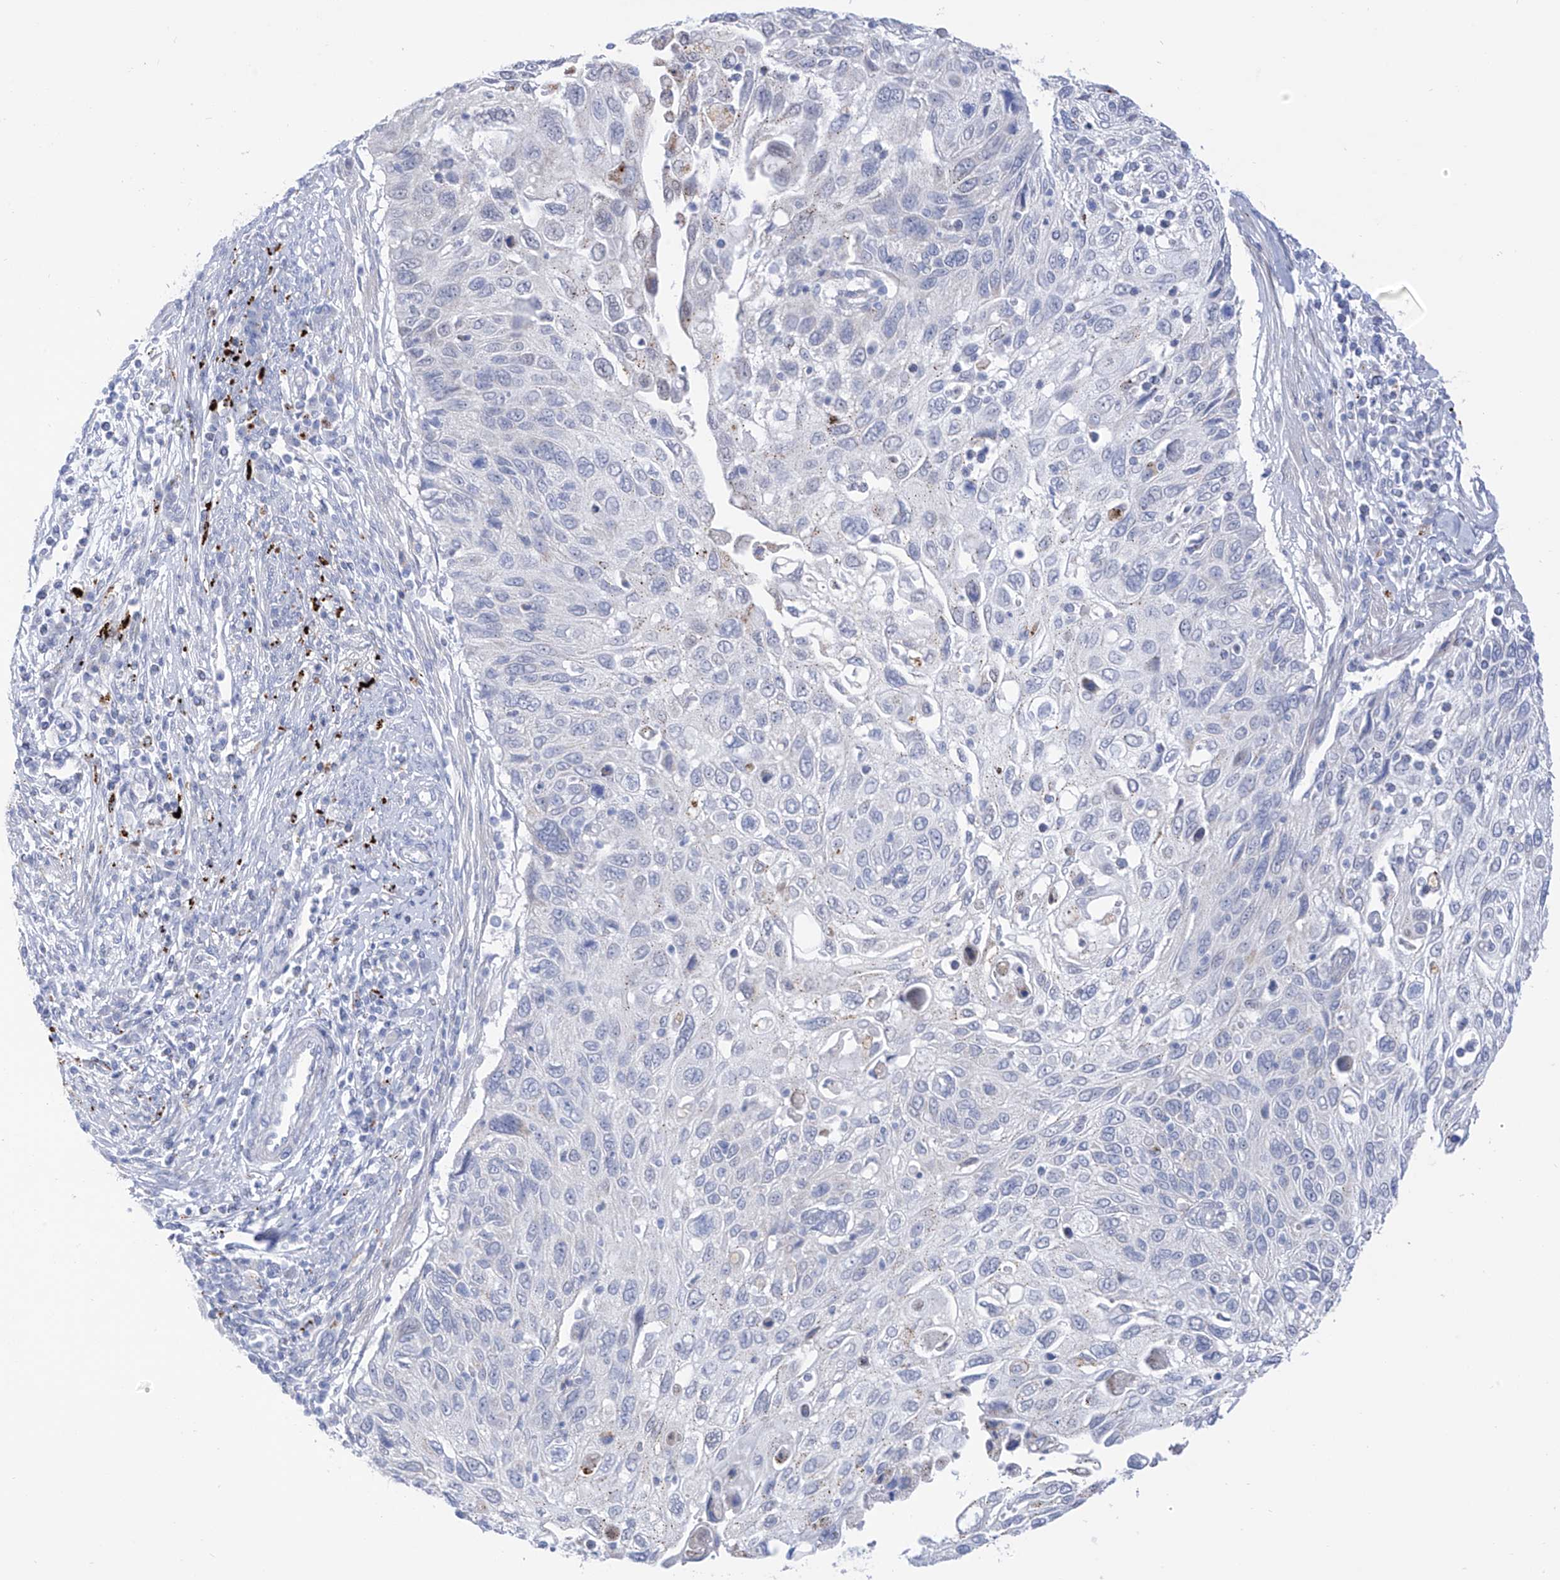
{"staining": {"intensity": "negative", "quantity": "none", "location": "none"}, "tissue": "cervical cancer", "cell_type": "Tumor cells", "image_type": "cancer", "snomed": [{"axis": "morphology", "description": "Squamous cell carcinoma, NOS"}, {"axis": "topography", "description": "Cervix"}], "caption": "IHC of cervical cancer (squamous cell carcinoma) shows no expression in tumor cells.", "gene": "PSPH", "patient": {"sex": "female", "age": 70}}